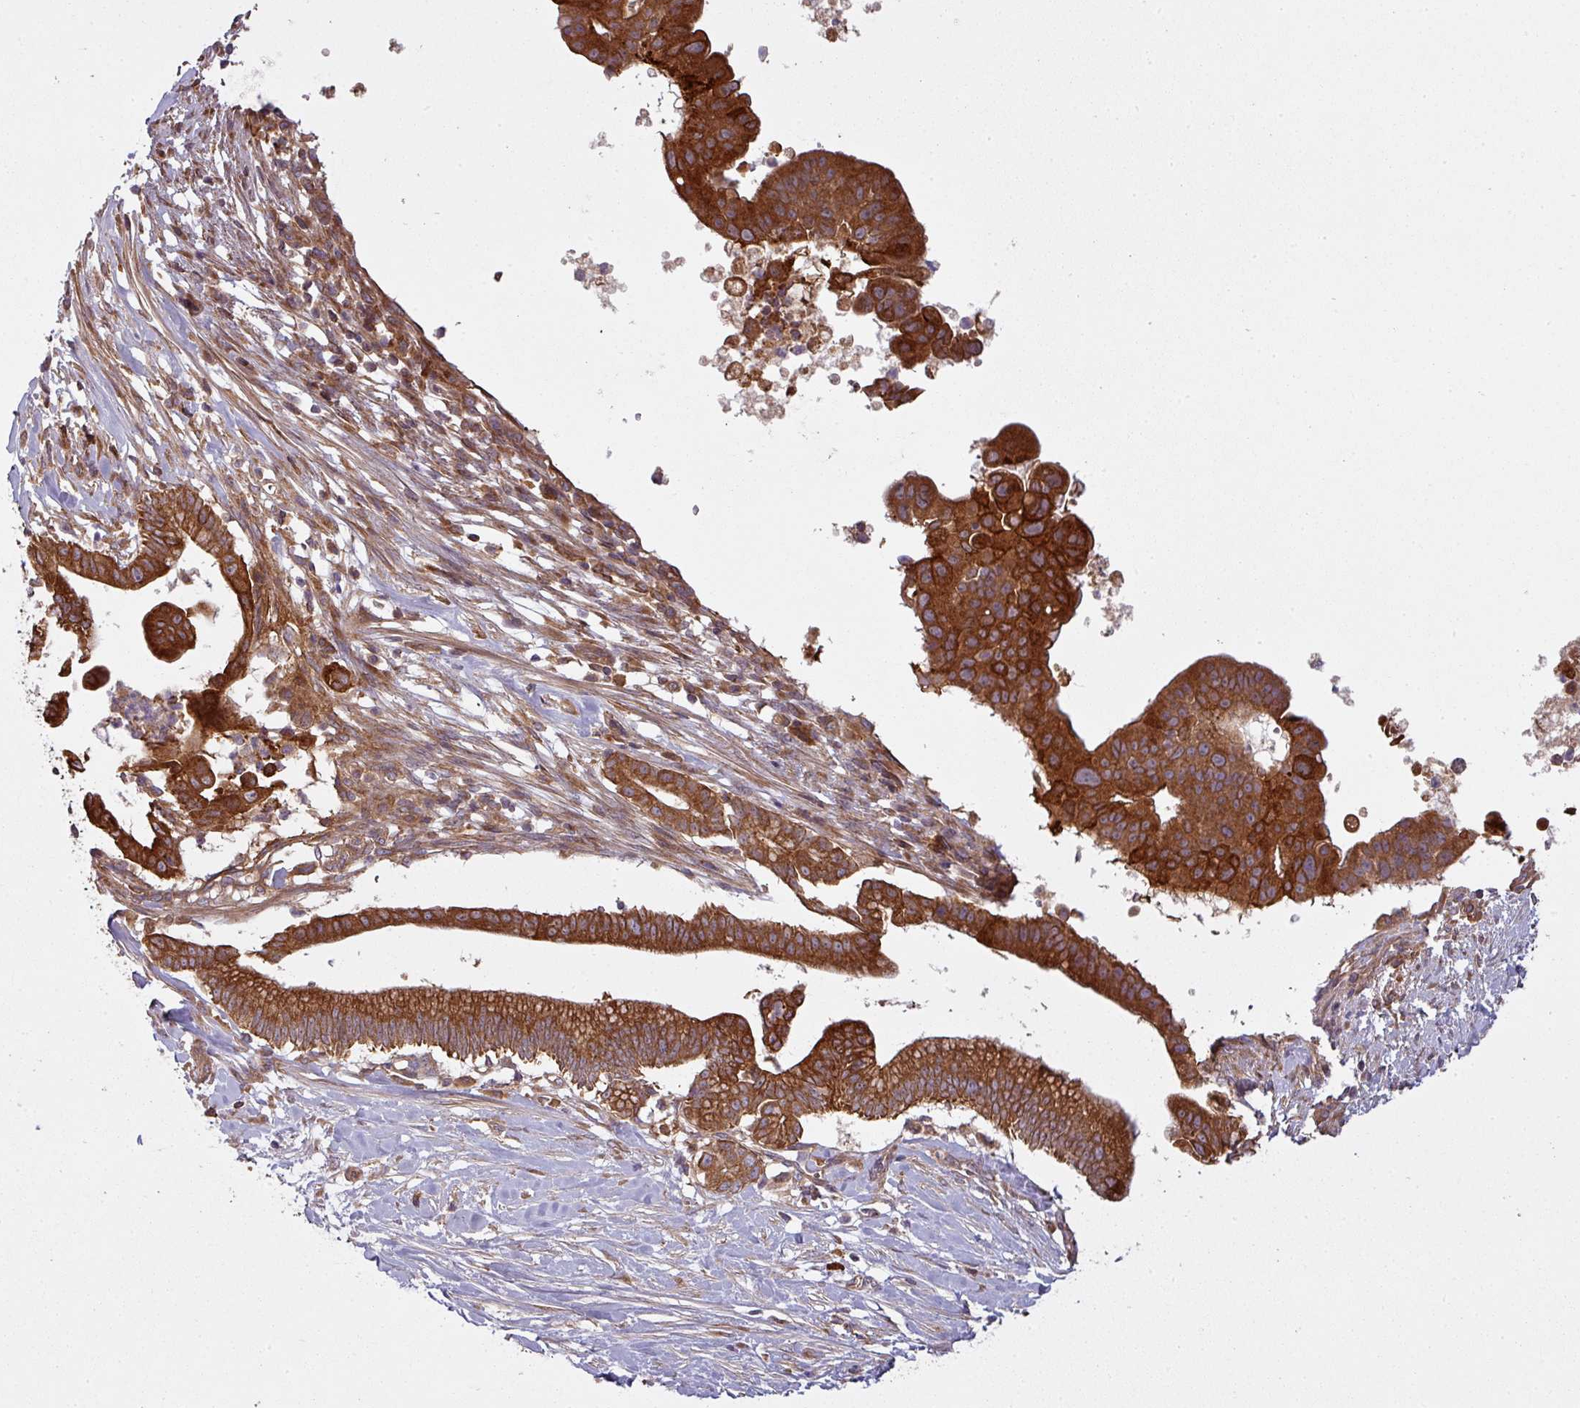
{"staining": {"intensity": "strong", "quantity": ">75%", "location": "cytoplasmic/membranous"}, "tissue": "pancreatic cancer", "cell_type": "Tumor cells", "image_type": "cancer", "snomed": [{"axis": "morphology", "description": "Adenocarcinoma, NOS"}, {"axis": "topography", "description": "Pancreas"}], "caption": "The immunohistochemical stain shows strong cytoplasmic/membranous expression in tumor cells of pancreatic cancer tissue.", "gene": "SNRNP25", "patient": {"sex": "male", "age": 68}}